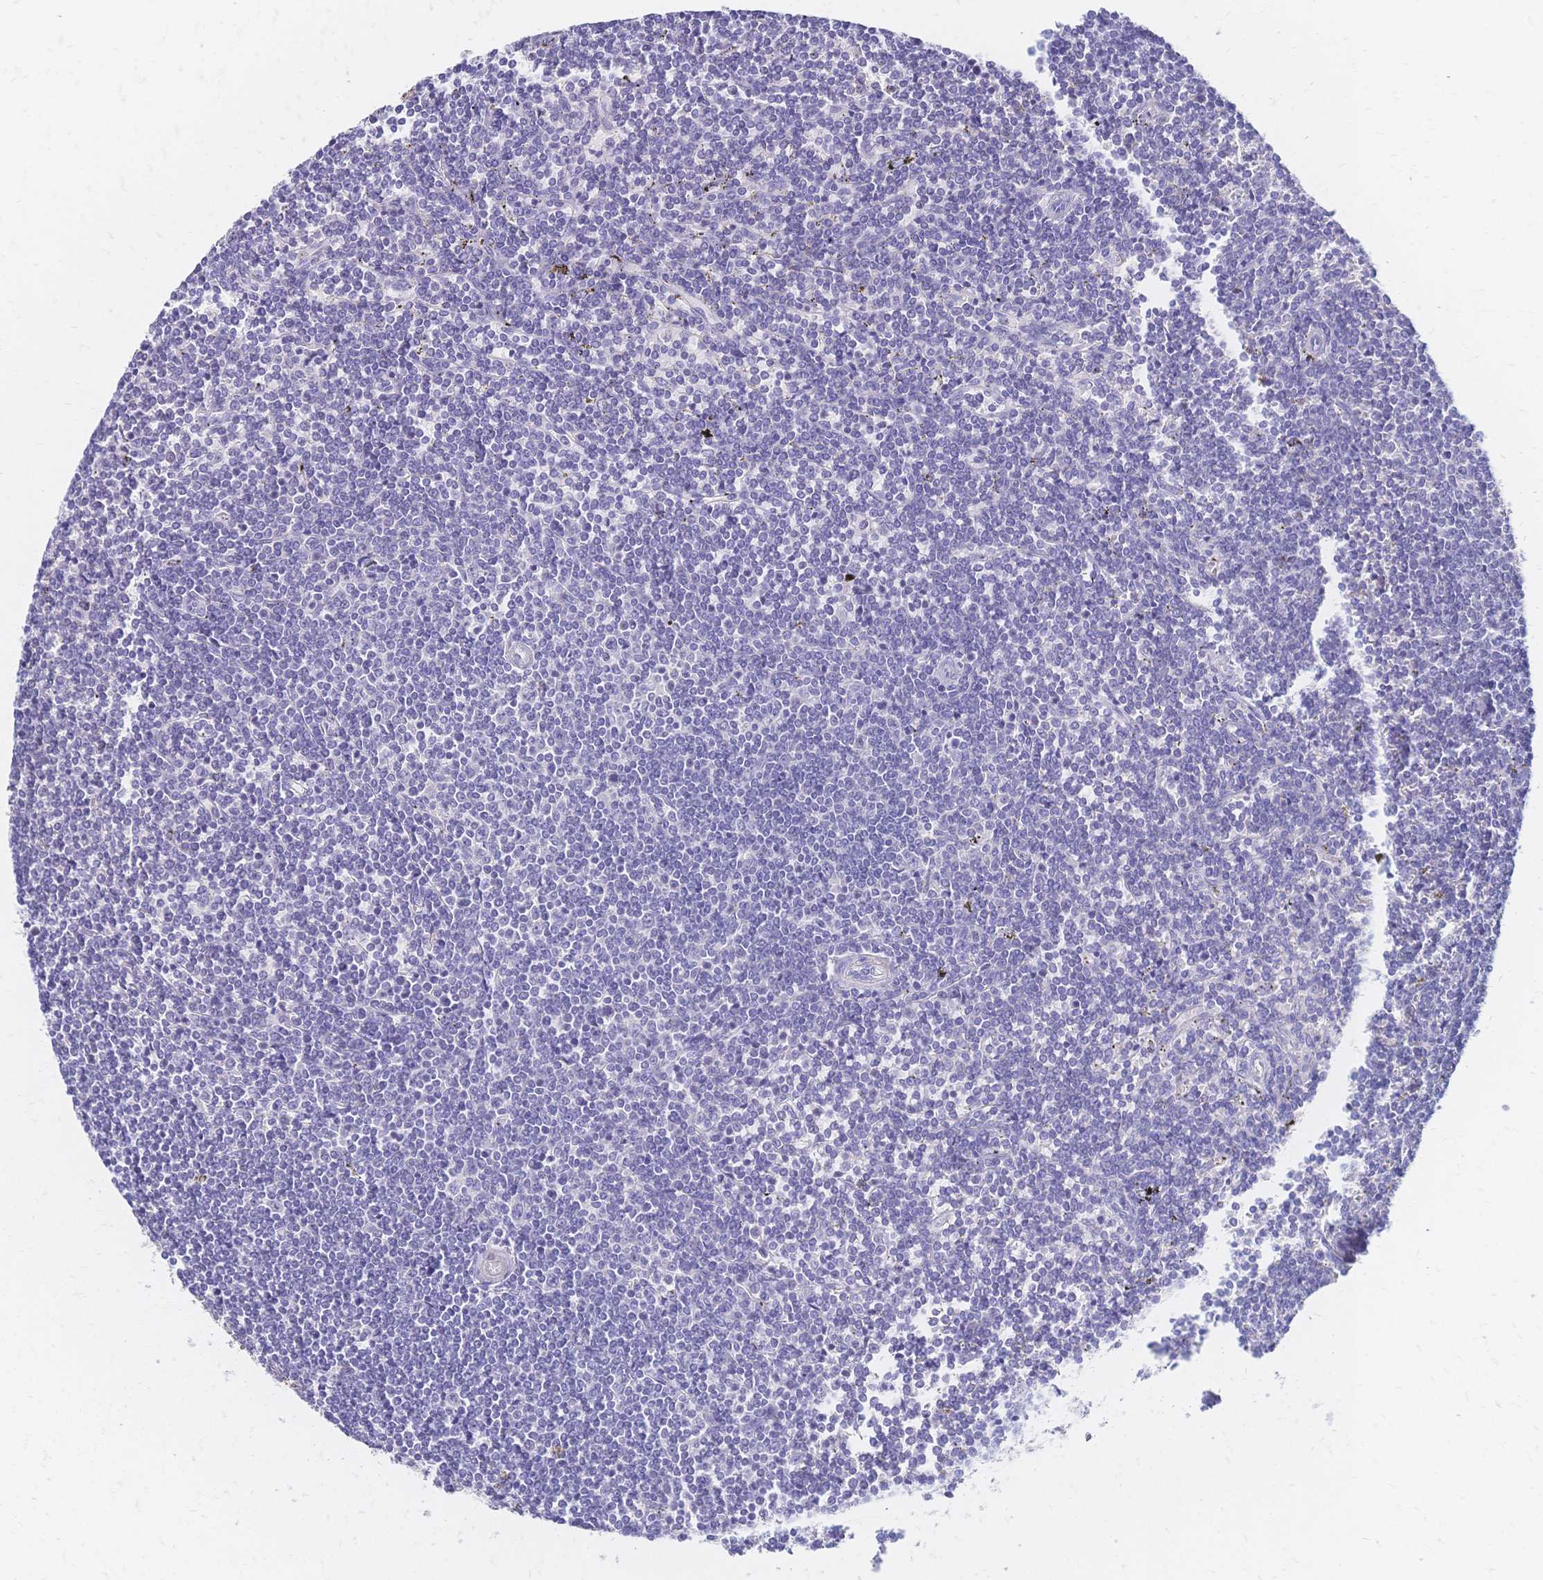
{"staining": {"intensity": "negative", "quantity": "none", "location": "none"}, "tissue": "lymphoma", "cell_type": "Tumor cells", "image_type": "cancer", "snomed": [{"axis": "morphology", "description": "Malignant lymphoma, non-Hodgkin's type, Low grade"}, {"axis": "topography", "description": "Spleen"}], "caption": "Tumor cells show no significant protein staining in low-grade malignant lymphoma, non-Hodgkin's type. (Stains: DAB immunohistochemistry (IHC) with hematoxylin counter stain, Microscopy: brightfield microscopy at high magnification).", "gene": "DTNB", "patient": {"sex": "male", "age": 78}}